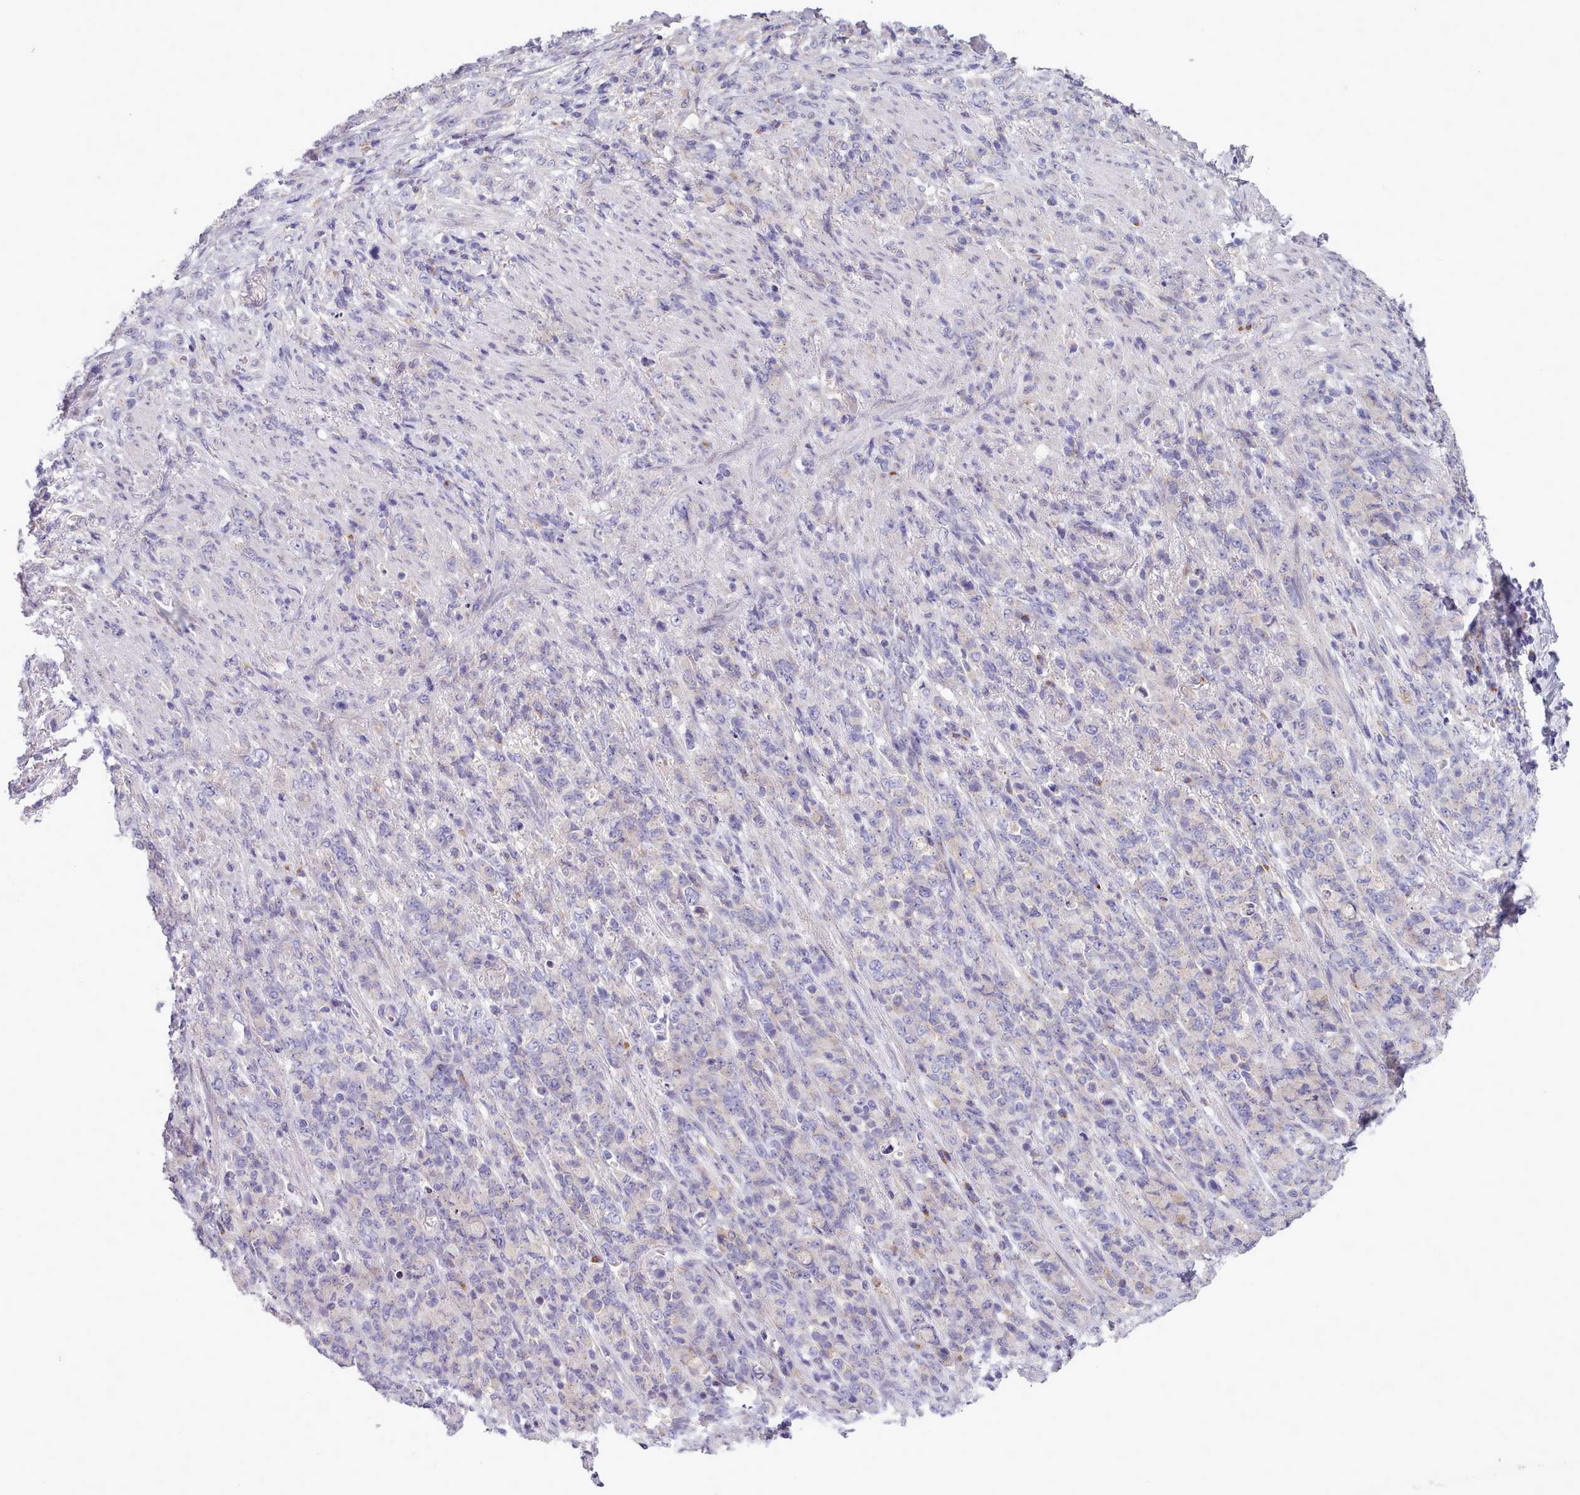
{"staining": {"intensity": "negative", "quantity": "none", "location": "none"}, "tissue": "stomach cancer", "cell_type": "Tumor cells", "image_type": "cancer", "snomed": [{"axis": "morphology", "description": "Adenocarcinoma, NOS"}, {"axis": "topography", "description": "Stomach"}], "caption": "A histopathology image of stomach cancer (adenocarcinoma) stained for a protein displays no brown staining in tumor cells.", "gene": "MYRFL", "patient": {"sex": "female", "age": 79}}